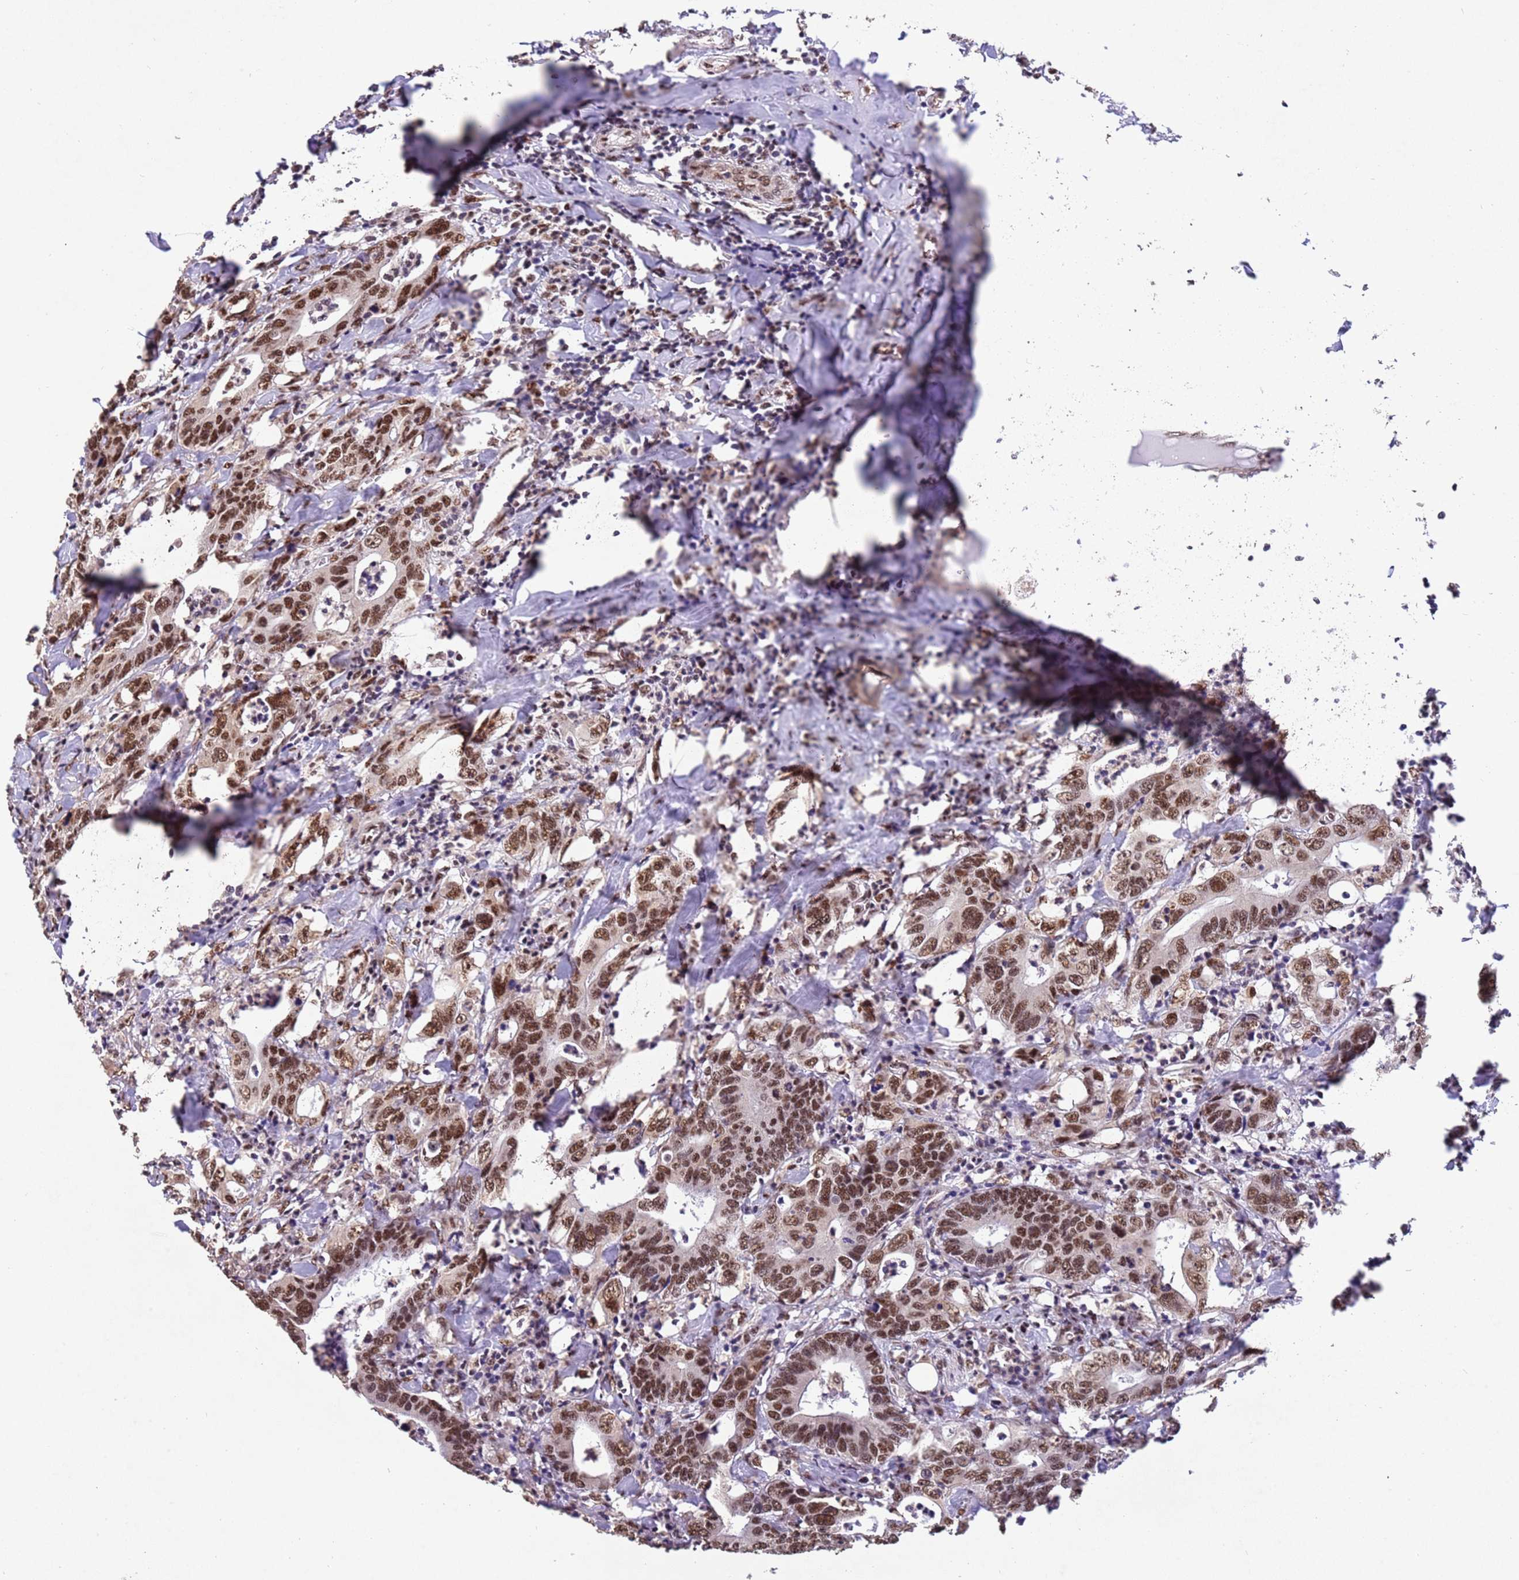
{"staining": {"intensity": "moderate", "quantity": ">75%", "location": "nuclear"}, "tissue": "colorectal cancer", "cell_type": "Tumor cells", "image_type": "cancer", "snomed": [{"axis": "morphology", "description": "Adenocarcinoma, NOS"}, {"axis": "topography", "description": "Colon"}], "caption": "Moderate nuclear positivity is seen in approximately >75% of tumor cells in colorectal cancer. (Brightfield microscopy of DAB IHC at high magnification).", "gene": "ESF1", "patient": {"sex": "female", "age": 75}}